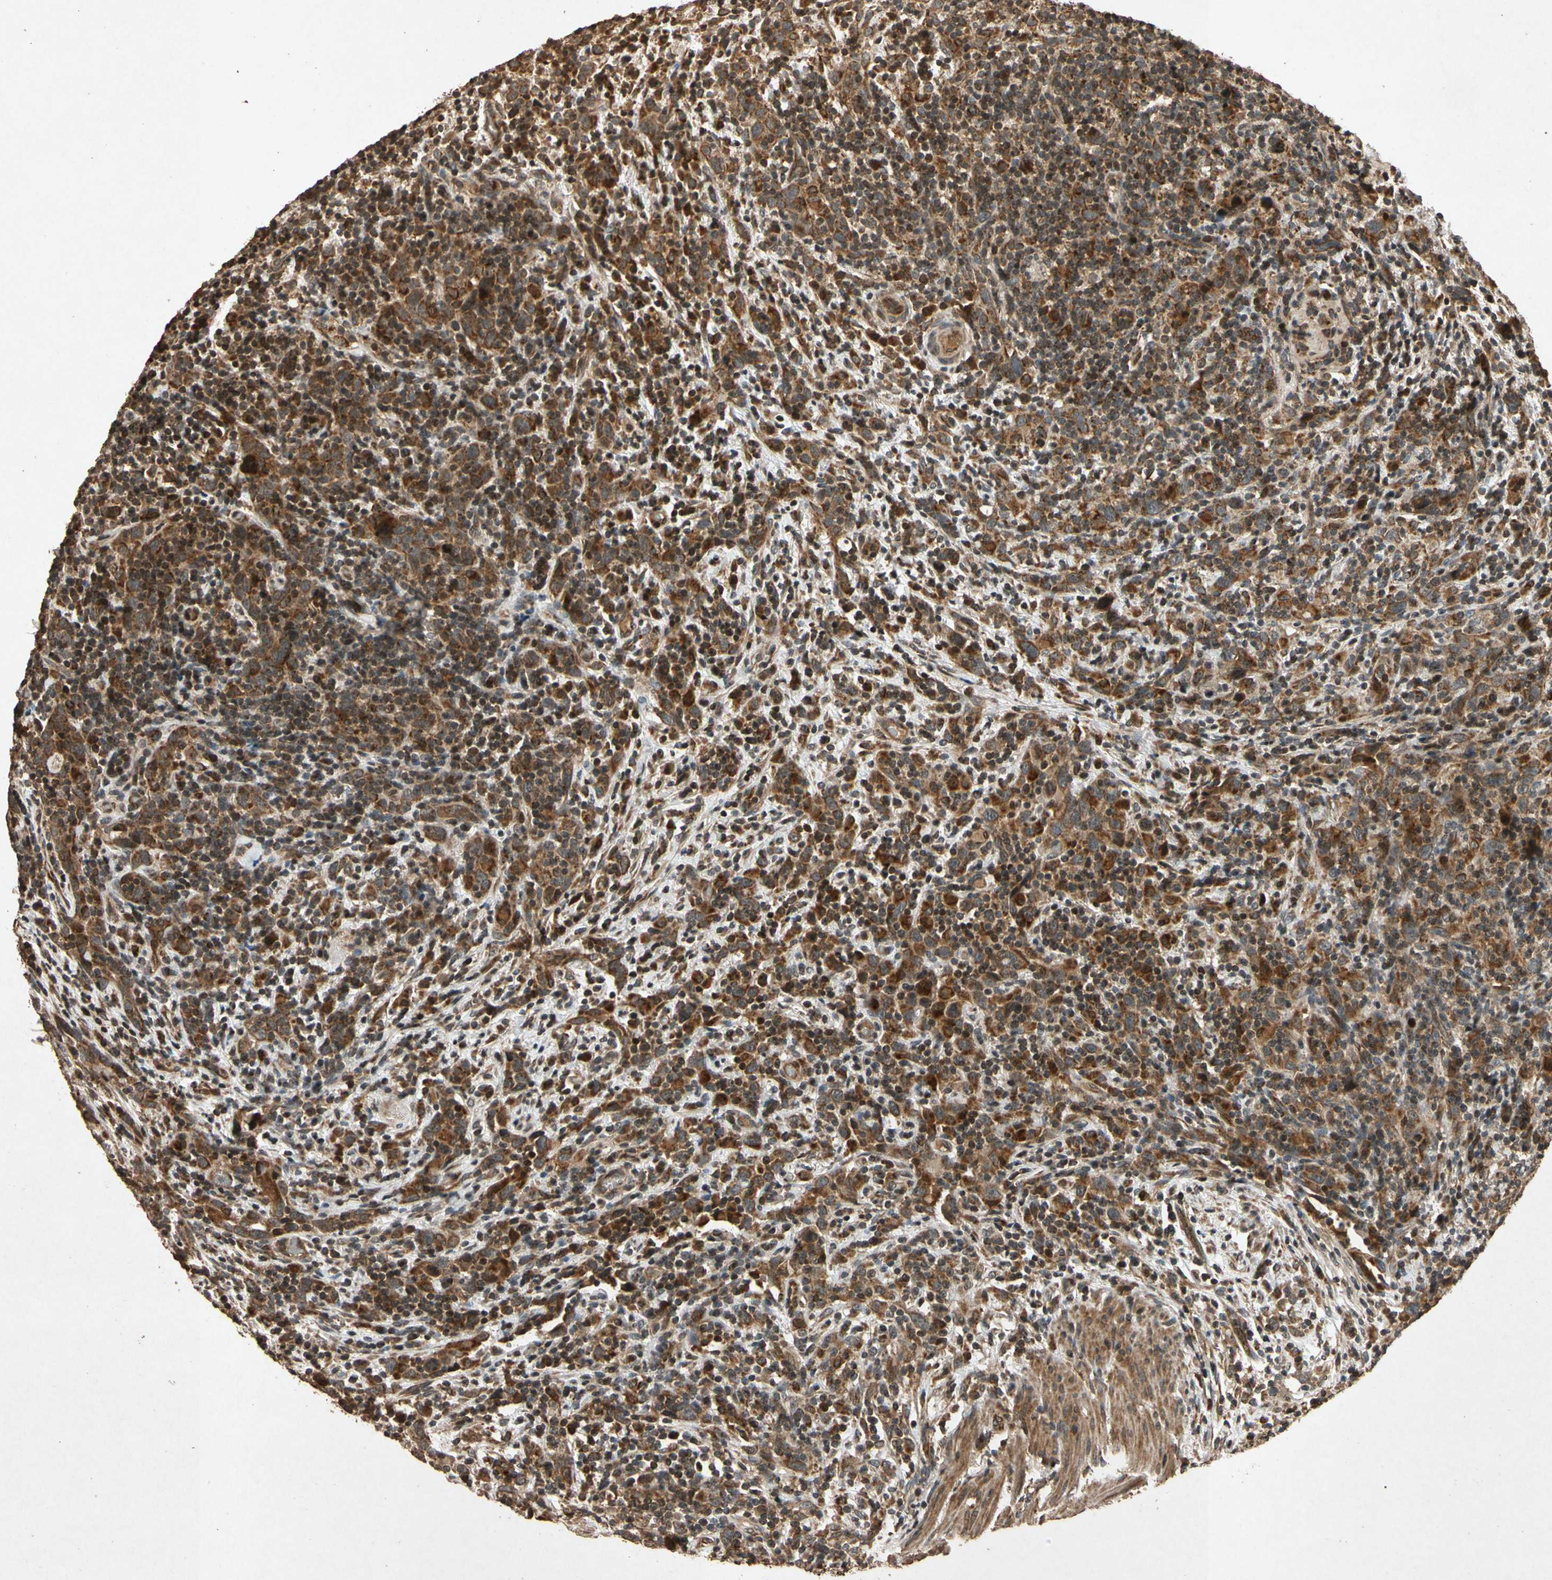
{"staining": {"intensity": "strong", "quantity": ">75%", "location": "cytoplasmic/membranous"}, "tissue": "urothelial cancer", "cell_type": "Tumor cells", "image_type": "cancer", "snomed": [{"axis": "morphology", "description": "Urothelial carcinoma, High grade"}, {"axis": "topography", "description": "Urinary bladder"}], "caption": "Protein staining of high-grade urothelial carcinoma tissue shows strong cytoplasmic/membranous expression in approximately >75% of tumor cells. Immunohistochemistry (ihc) stains the protein of interest in brown and the nuclei are stained blue.", "gene": "TXN2", "patient": {"sex": "male", "age": 61}}